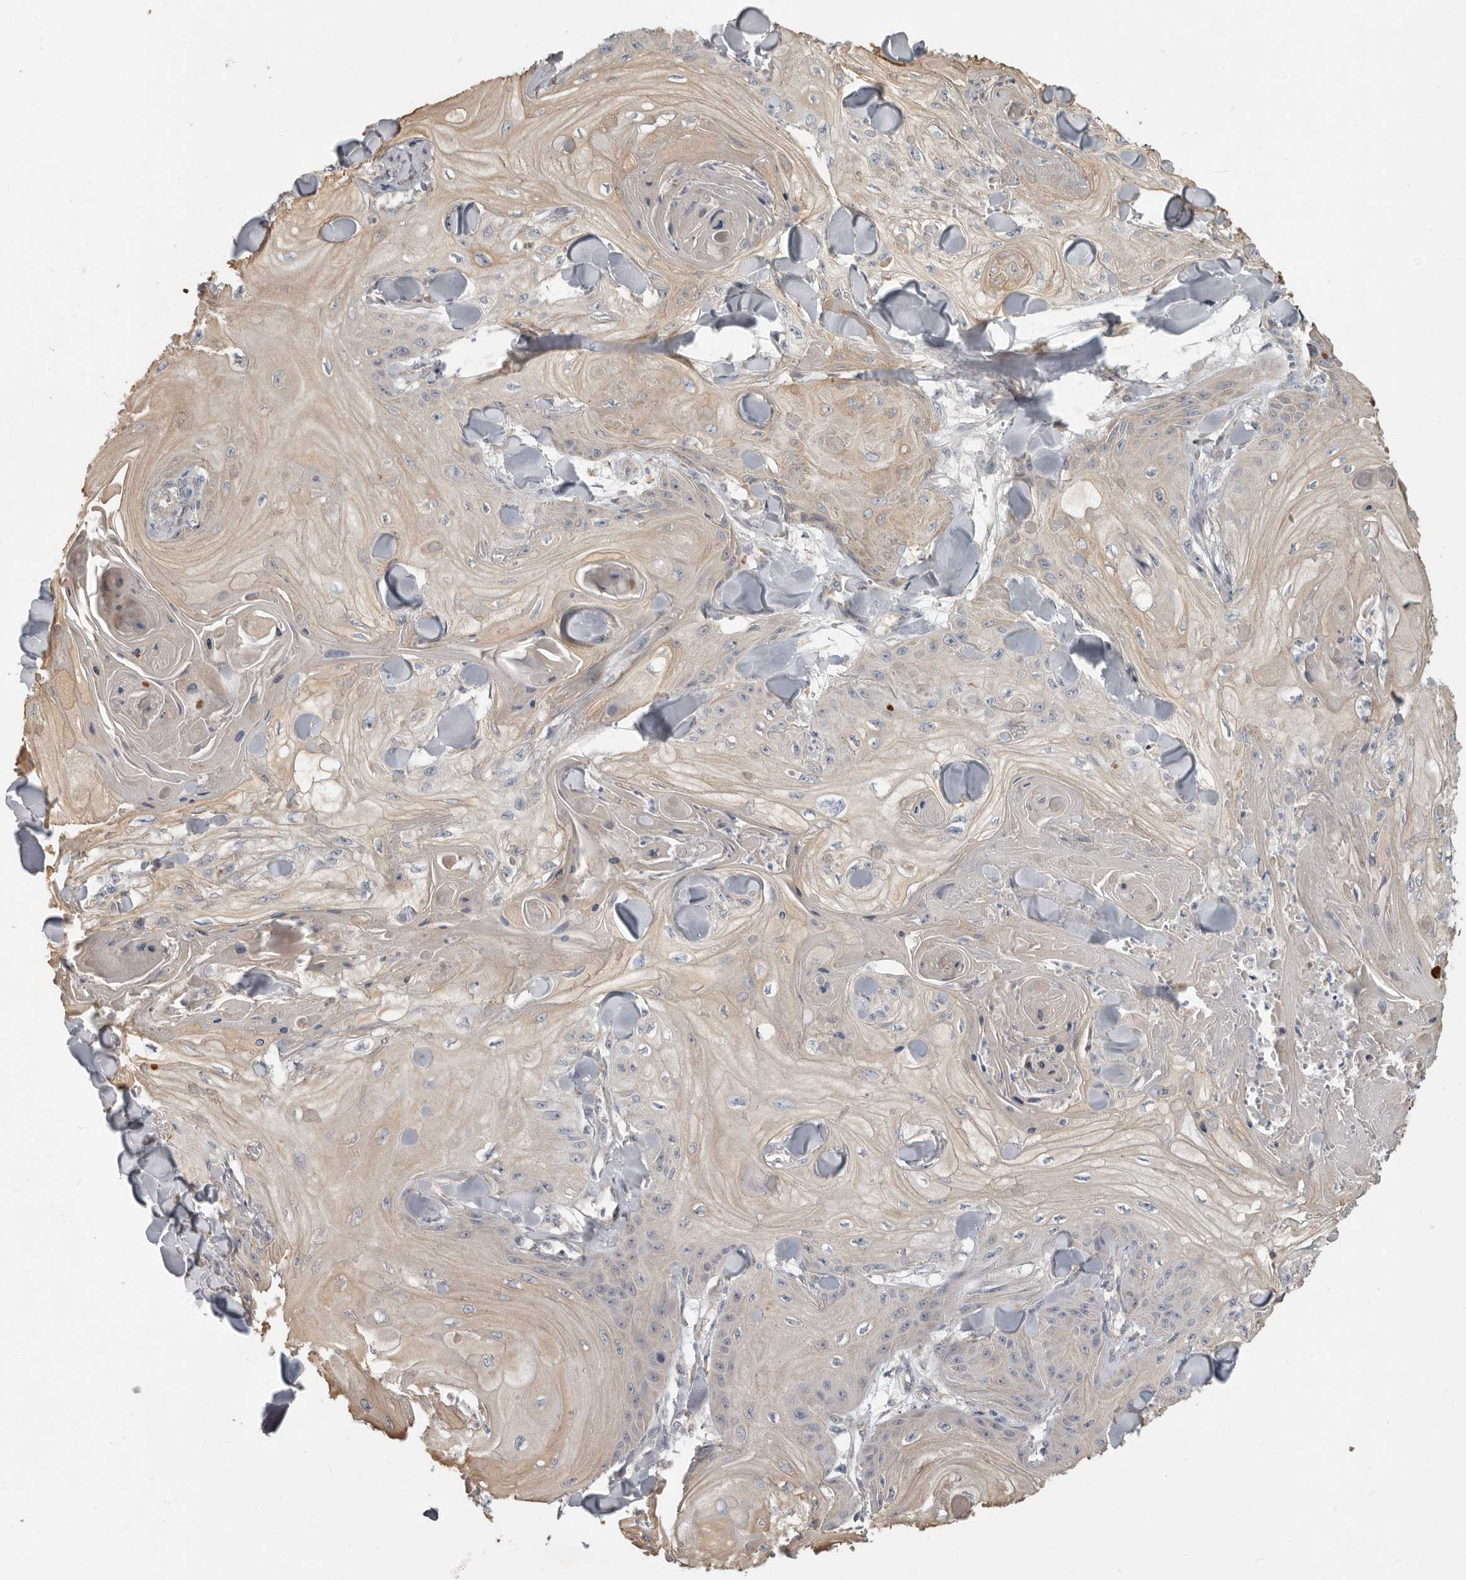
{"staining": {"intensity": "weak", "quantity": ">75%", "location": "cytoplasmic/membranous"}, "tissue": "skin cancer", "cell_type": "Tumor cells", "image_type": "cancer", "snomed": [{"axis": "morphology", "description": "Squamous cell carcinoma, NOS"}, {"axis": "topography", "description": "Skin"}], "caption": "Immunohistochemical staining of skin squamous cell carcinoma demonstrates low levels of weak cytoplasmic/membranous protein staining in about >75% of tumor cells.", "gene": "UNK", "patient": {"sex": "male", "age": 74}}